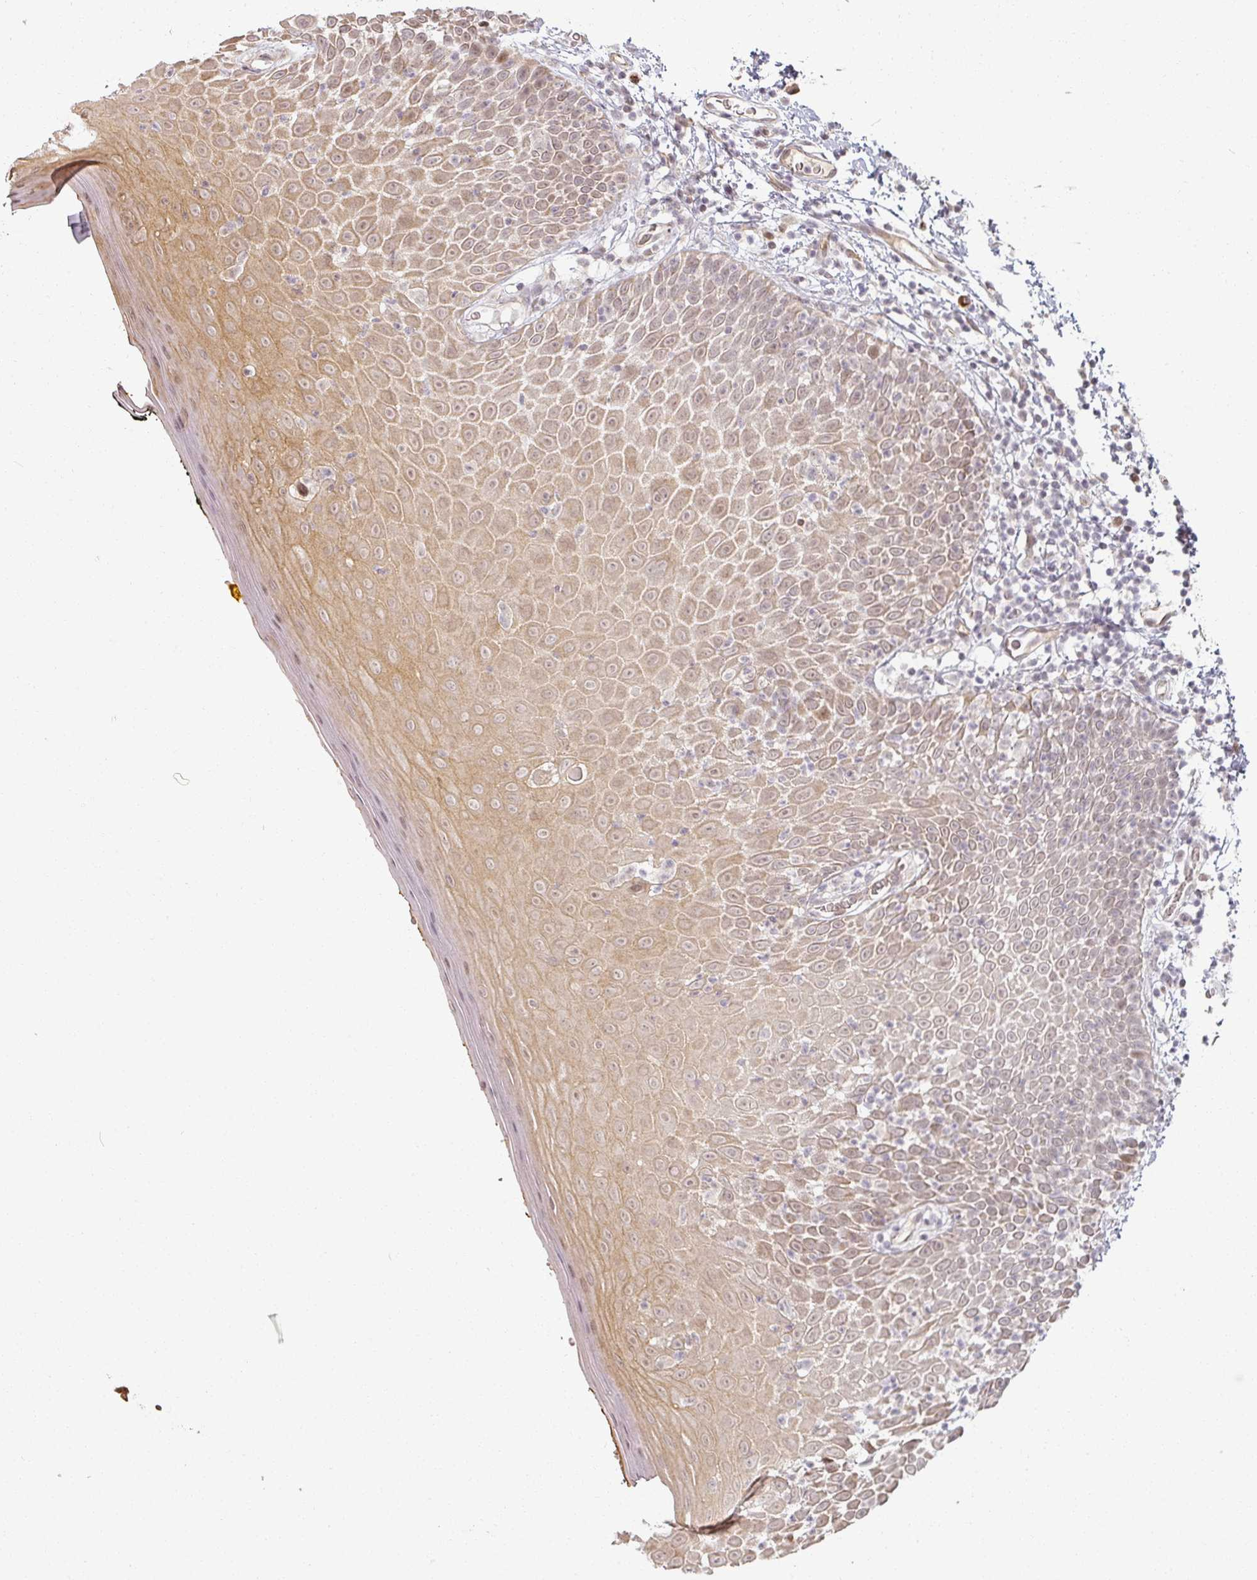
{"staining": {"intensity": "moderate", "quantity": ">75%", "location": "cytoplasmic/membranous,nuclear"}, "tissue": "oral mucosa", "cell_type": "Squamous epithelial cells", "image_type": "normal", "snomed": [{"axis": "morphology", "description": "Normal tissue, NOS"}, {"axis": "morphology", "description": "Squamous cell carcinoma, NOS"}, {"axis": "topography", "description": "Oral tissue"}, {"axis": "topography", "description": "Tounge, NOS"}, {"axis": "topography", "description": "Head-Neck"}], "caption": "Oral mucosa stained with DAB IHC demonstrates medium levels of moderate cytoplasmic/membranous,nuclear staining in approximately >75% of squamous epithelial cells.", "gene": "MED19", "patient": {"sex": "male", "age": 76}}